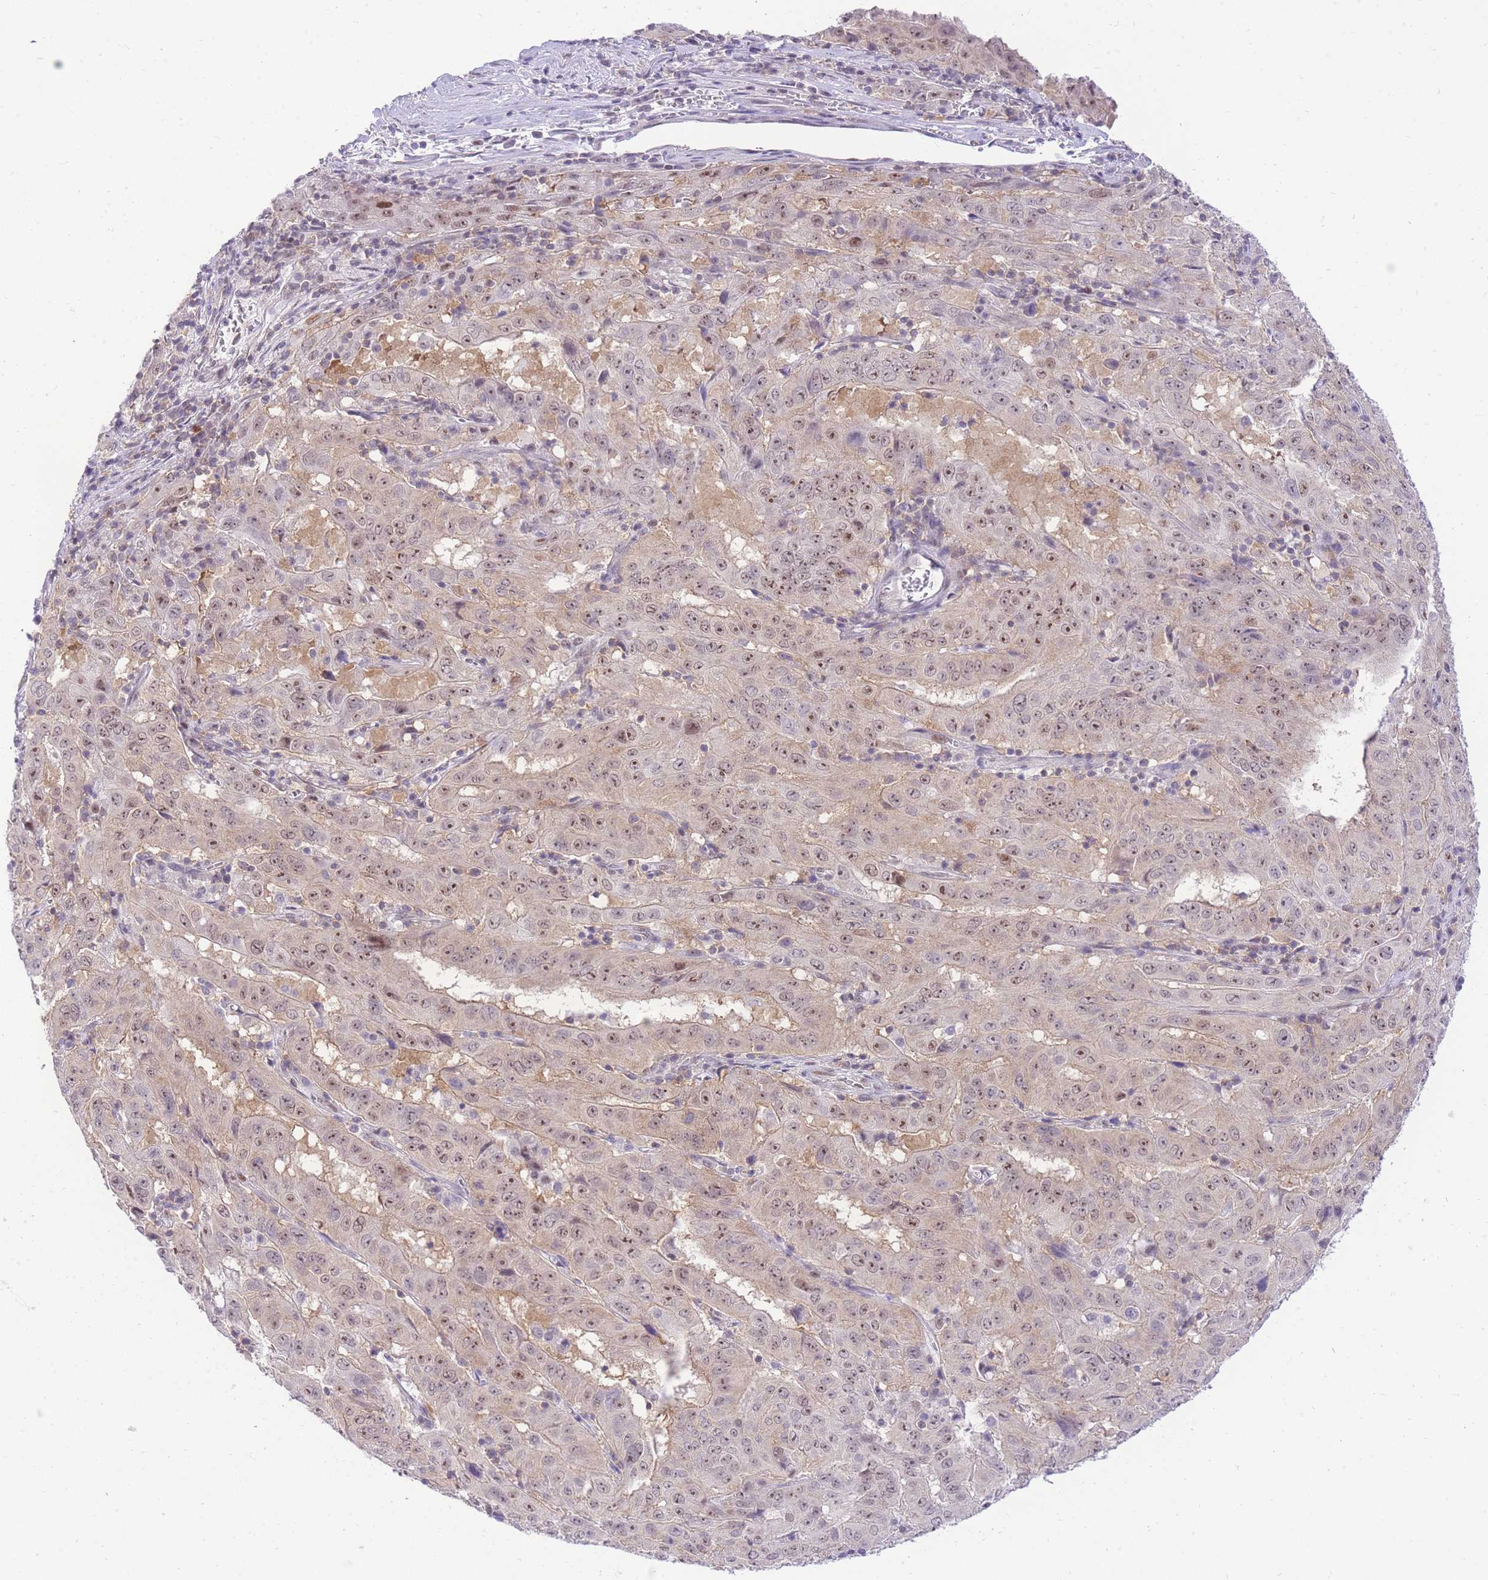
{"staining": {"intensity": "moderate", "quantity": ">75%", "location": "nuclear"}, "tissue": "pancreatic cancer", "cell_type": "Tumor cells", "image_type": "cancer", "snomed": [{"axis": "morphology", "description": "Adenocarcinoma, NOS"}, {"axis": "topography", "description": "Pancreas"}], "caption": "The immunohistochemical stain highlights moderate nuclear positivity in tumor cells of pancreatic adenocarcinoma tissue.", "gene": "STK39", "patient": {"sex": "male", "age": 63}}